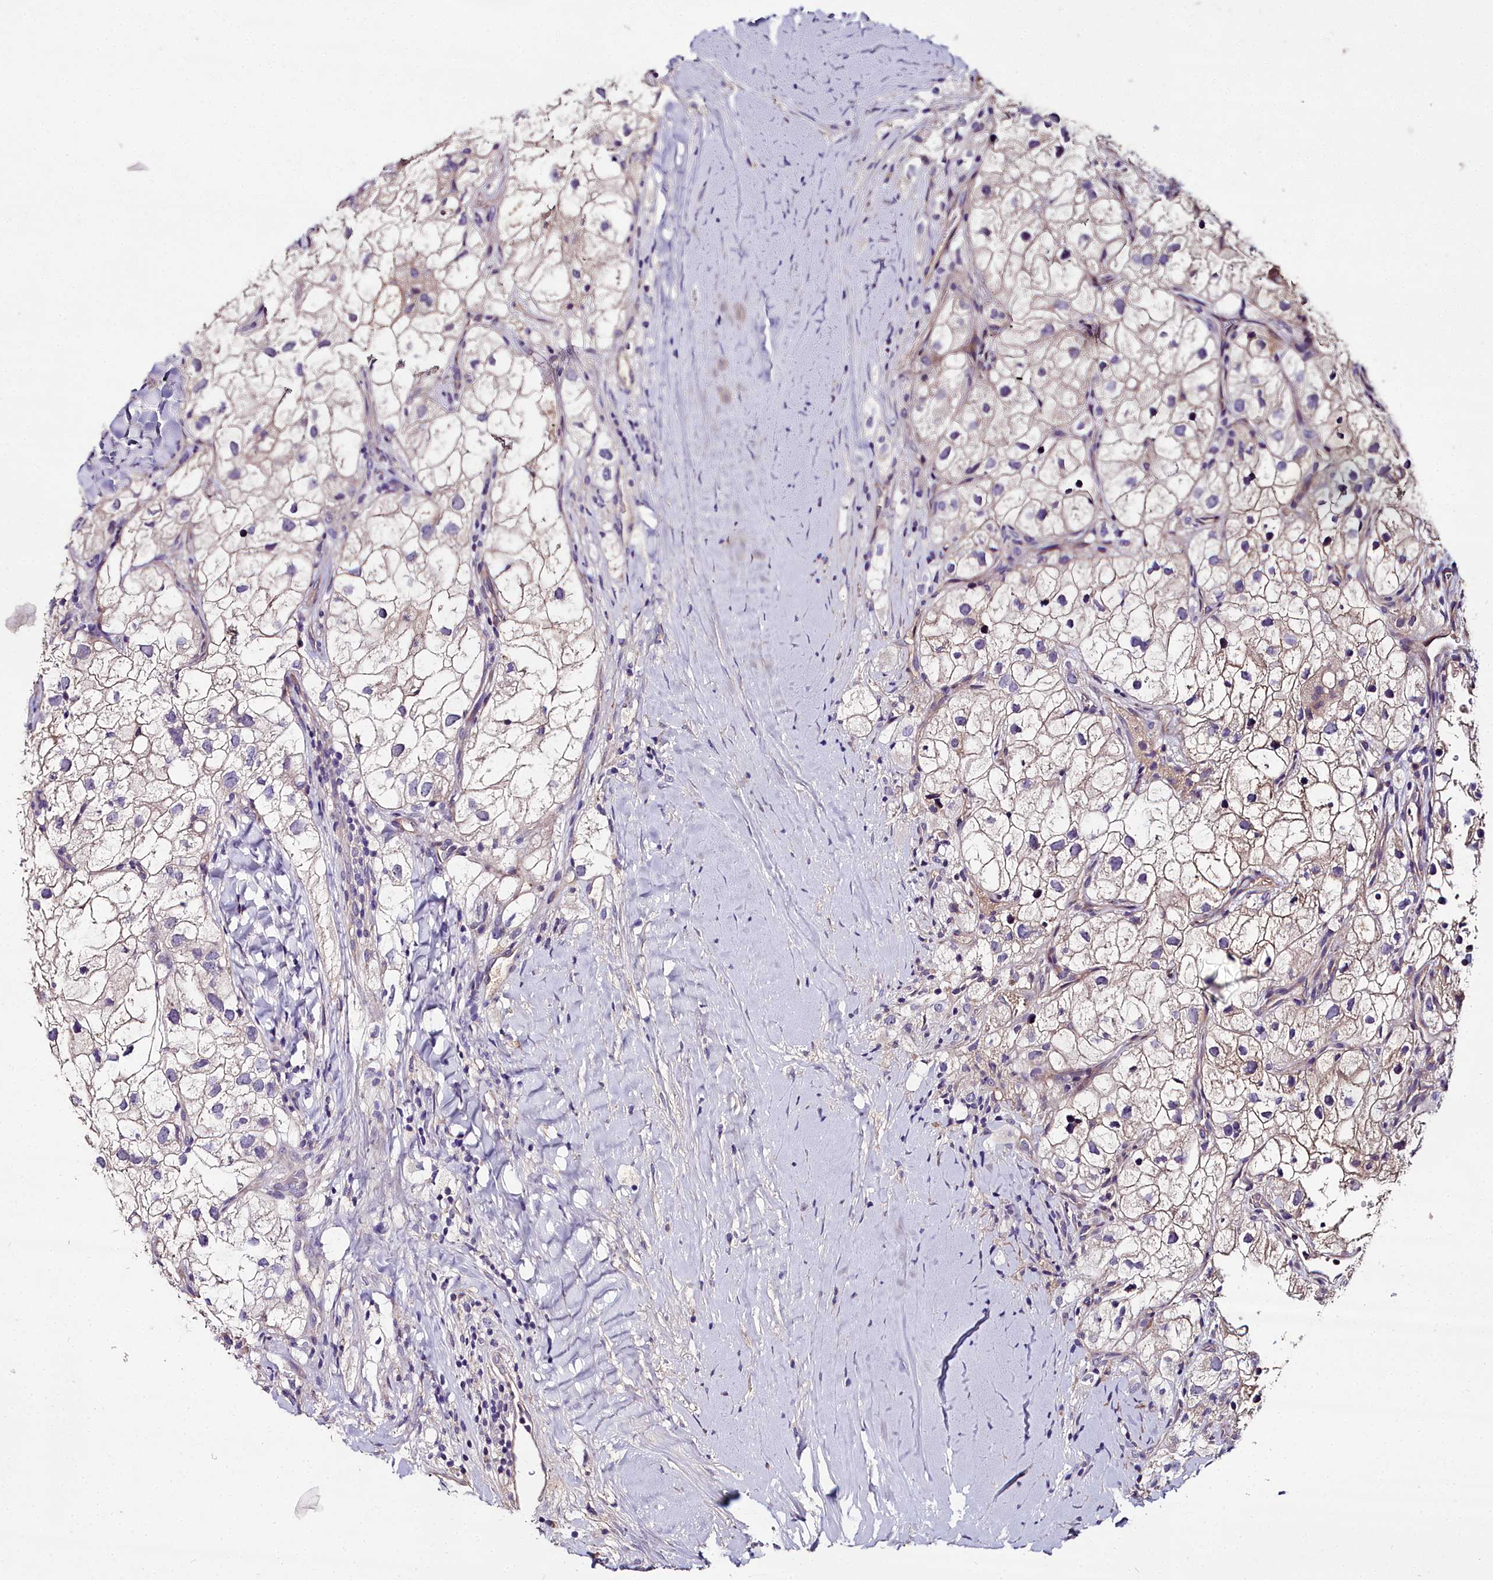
{"staining": {"intensity": "negative", "quantity": "none", "location": "none"}, "tissue": "renal cancer", "cell_type": "Tumor cells", "image_type": "cancer", "snomed": [{"axis": "morphology", "description": "Adenocarcinoma, NOS"}, {"axis": "topography", "description": "Kidney"}], "caption": "DAB (3,3'-diaminobenzidine) immunohistochemical staining of human renal cancer (adenocarcinoma) demonstrates no significant positivity in tumor cells.", "gene": "NT5M", "patient": {"sex": "male", "age": 59}}